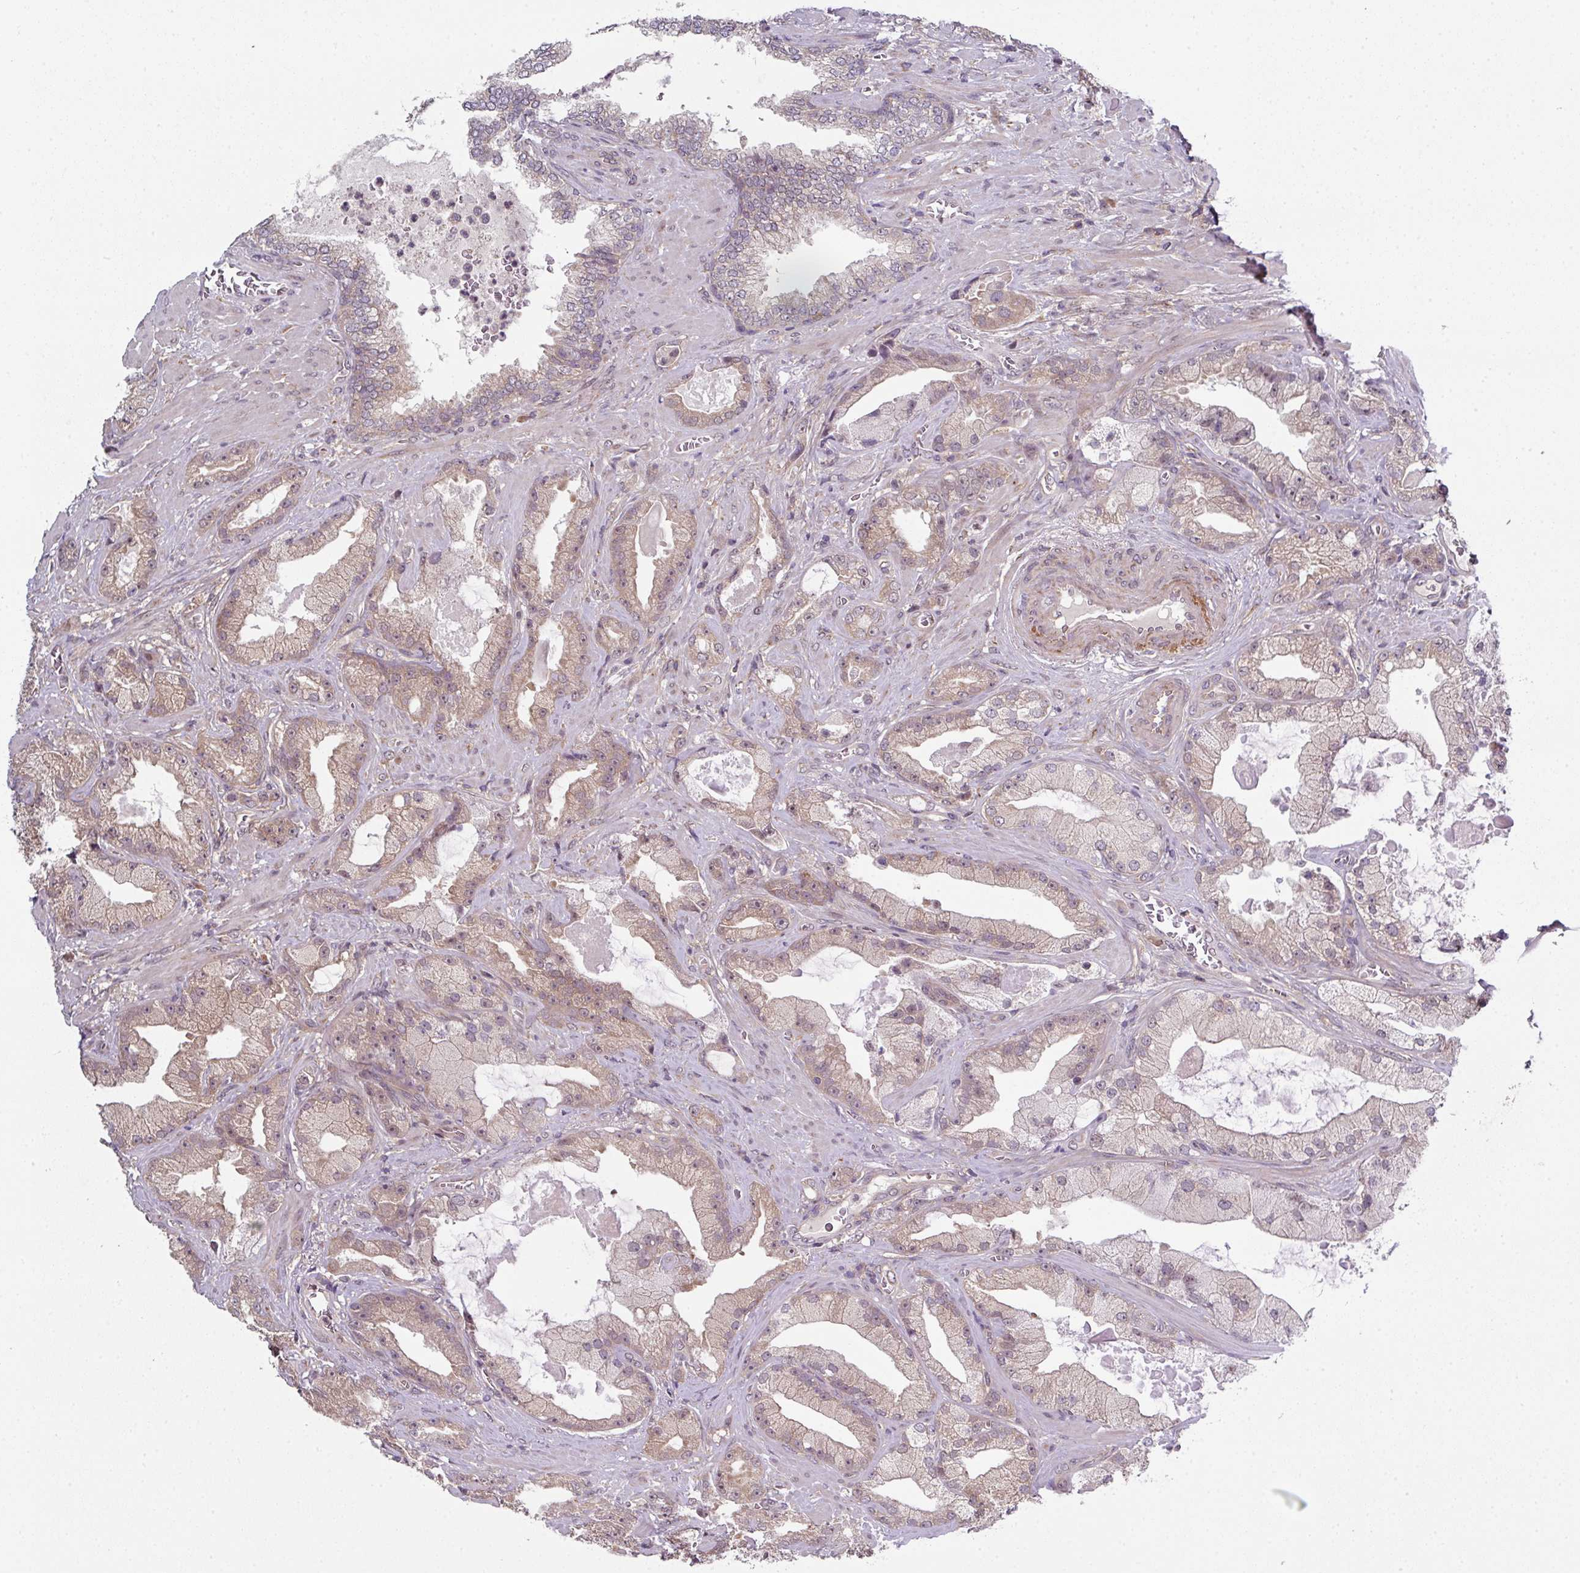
{"staining": {"intensity": "weak", "quantity": ">75%", "location": "cytoplasmic/membranous"}, "tissue": "prostate cancer", "cell_type": "Tumor cells", "image_type": "cancer", "snomed": [{"axis": "morphology", "description": "Adenocarcinoma, High grade"}, {"axis": "topography", "description": "Prostate"}], "caption": "A brown stain highlights weak cytoplasmic/membranous expression of a protein in human prostate cancer (adenocarcinoma (high-grade)) tumor cells.", "gene": "CAMLG", "patient": {"sex": "male", "age": 68}}